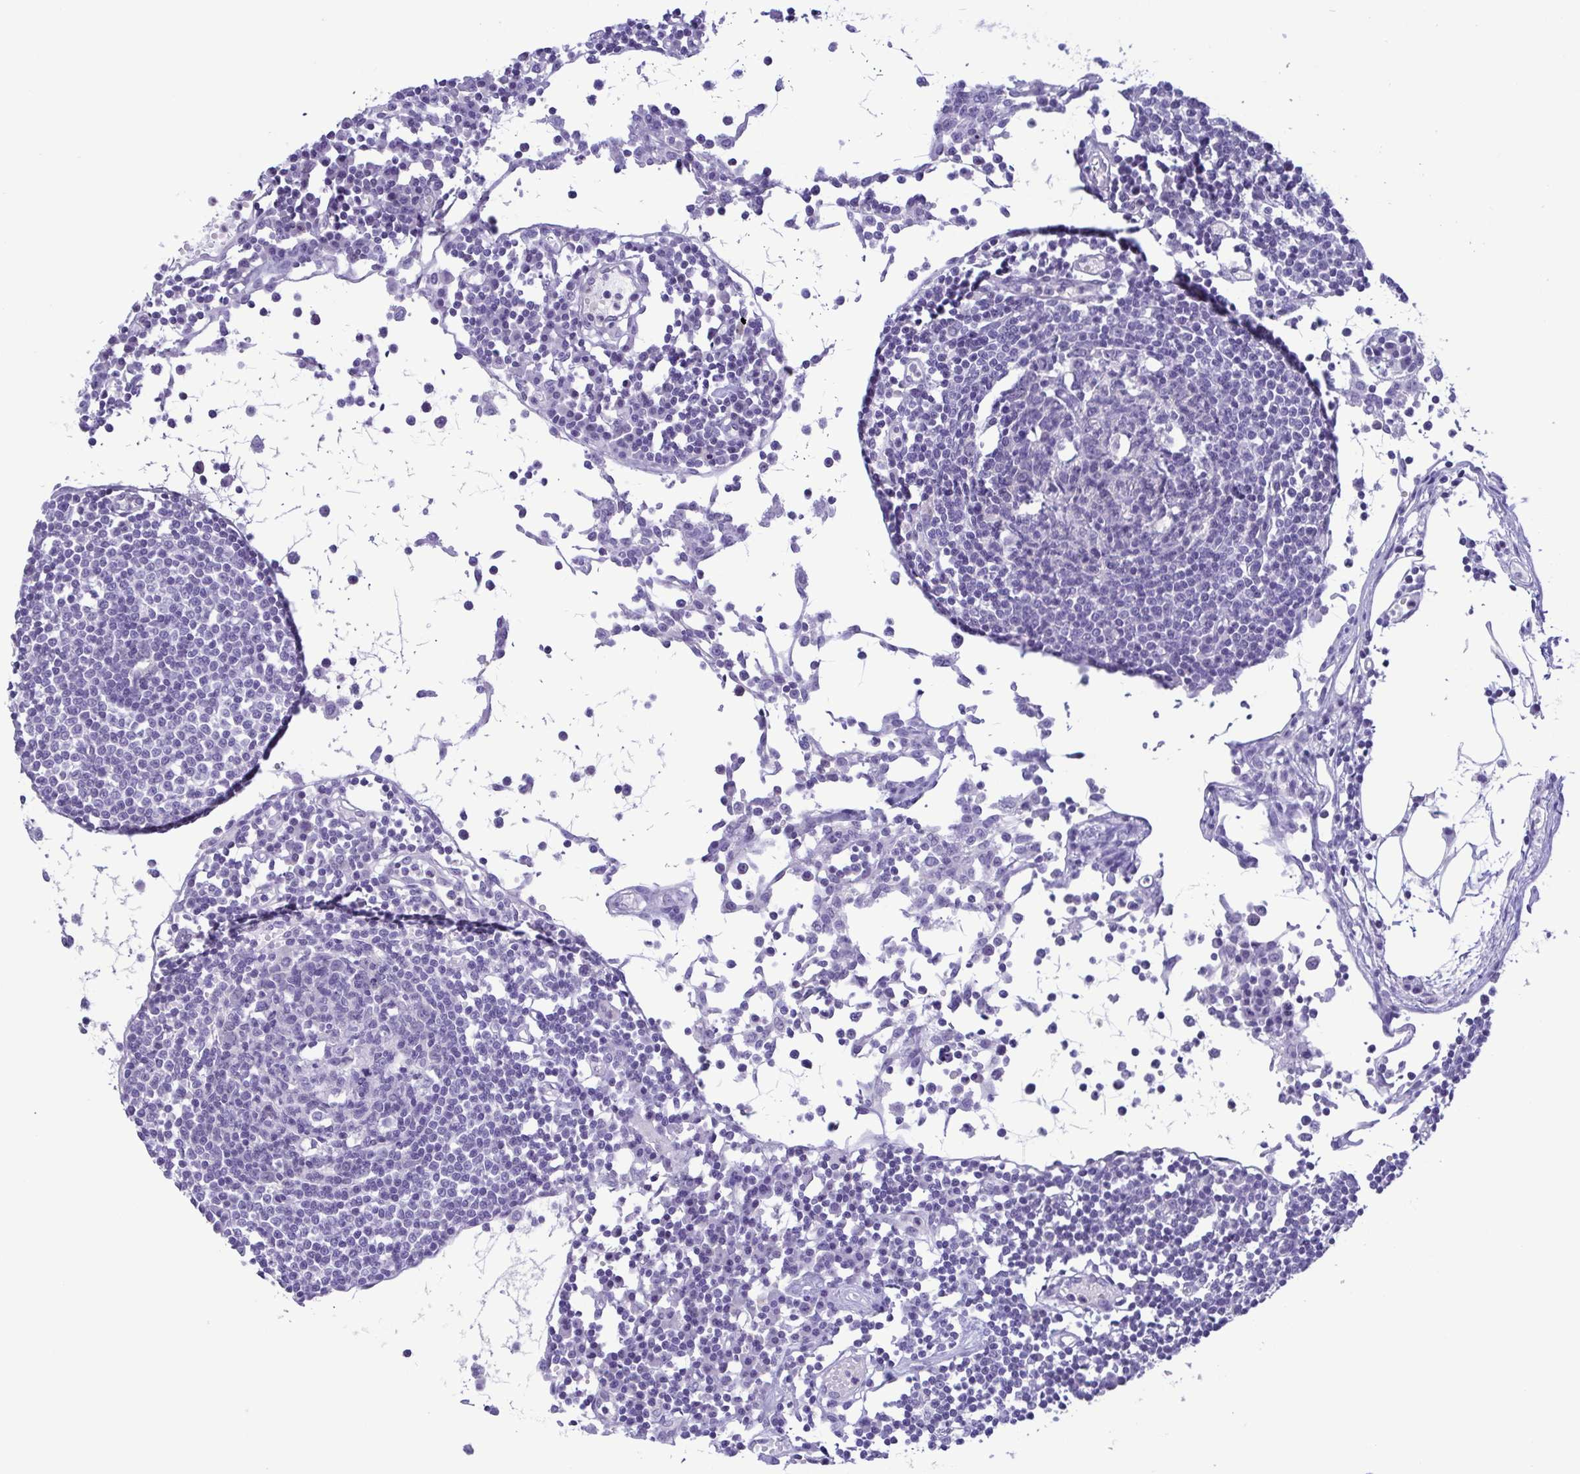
{"staining": {"intensity": "negative", "quantity": "none", "location": "none"}, "tissue": "lymph node", "cell_type": "Germinal center cells", "image_type": "normal", "snomed": [{"axis": "morphology", "description": "Normal tissue, NOS"}, {"axis": "topography", "description": "Lymph node"}], "caption": "DAB immunohistochemical staining of normal lymph node reveals no significant staining in germinal center cells. Brightfield microscopy of immunohistochemistry (IHC) stained with DAB (brown) and hematoxylin (blue), captured at high magnification.", "gene": "LDHC", "patient": {"sex": "female", "age": 78}}